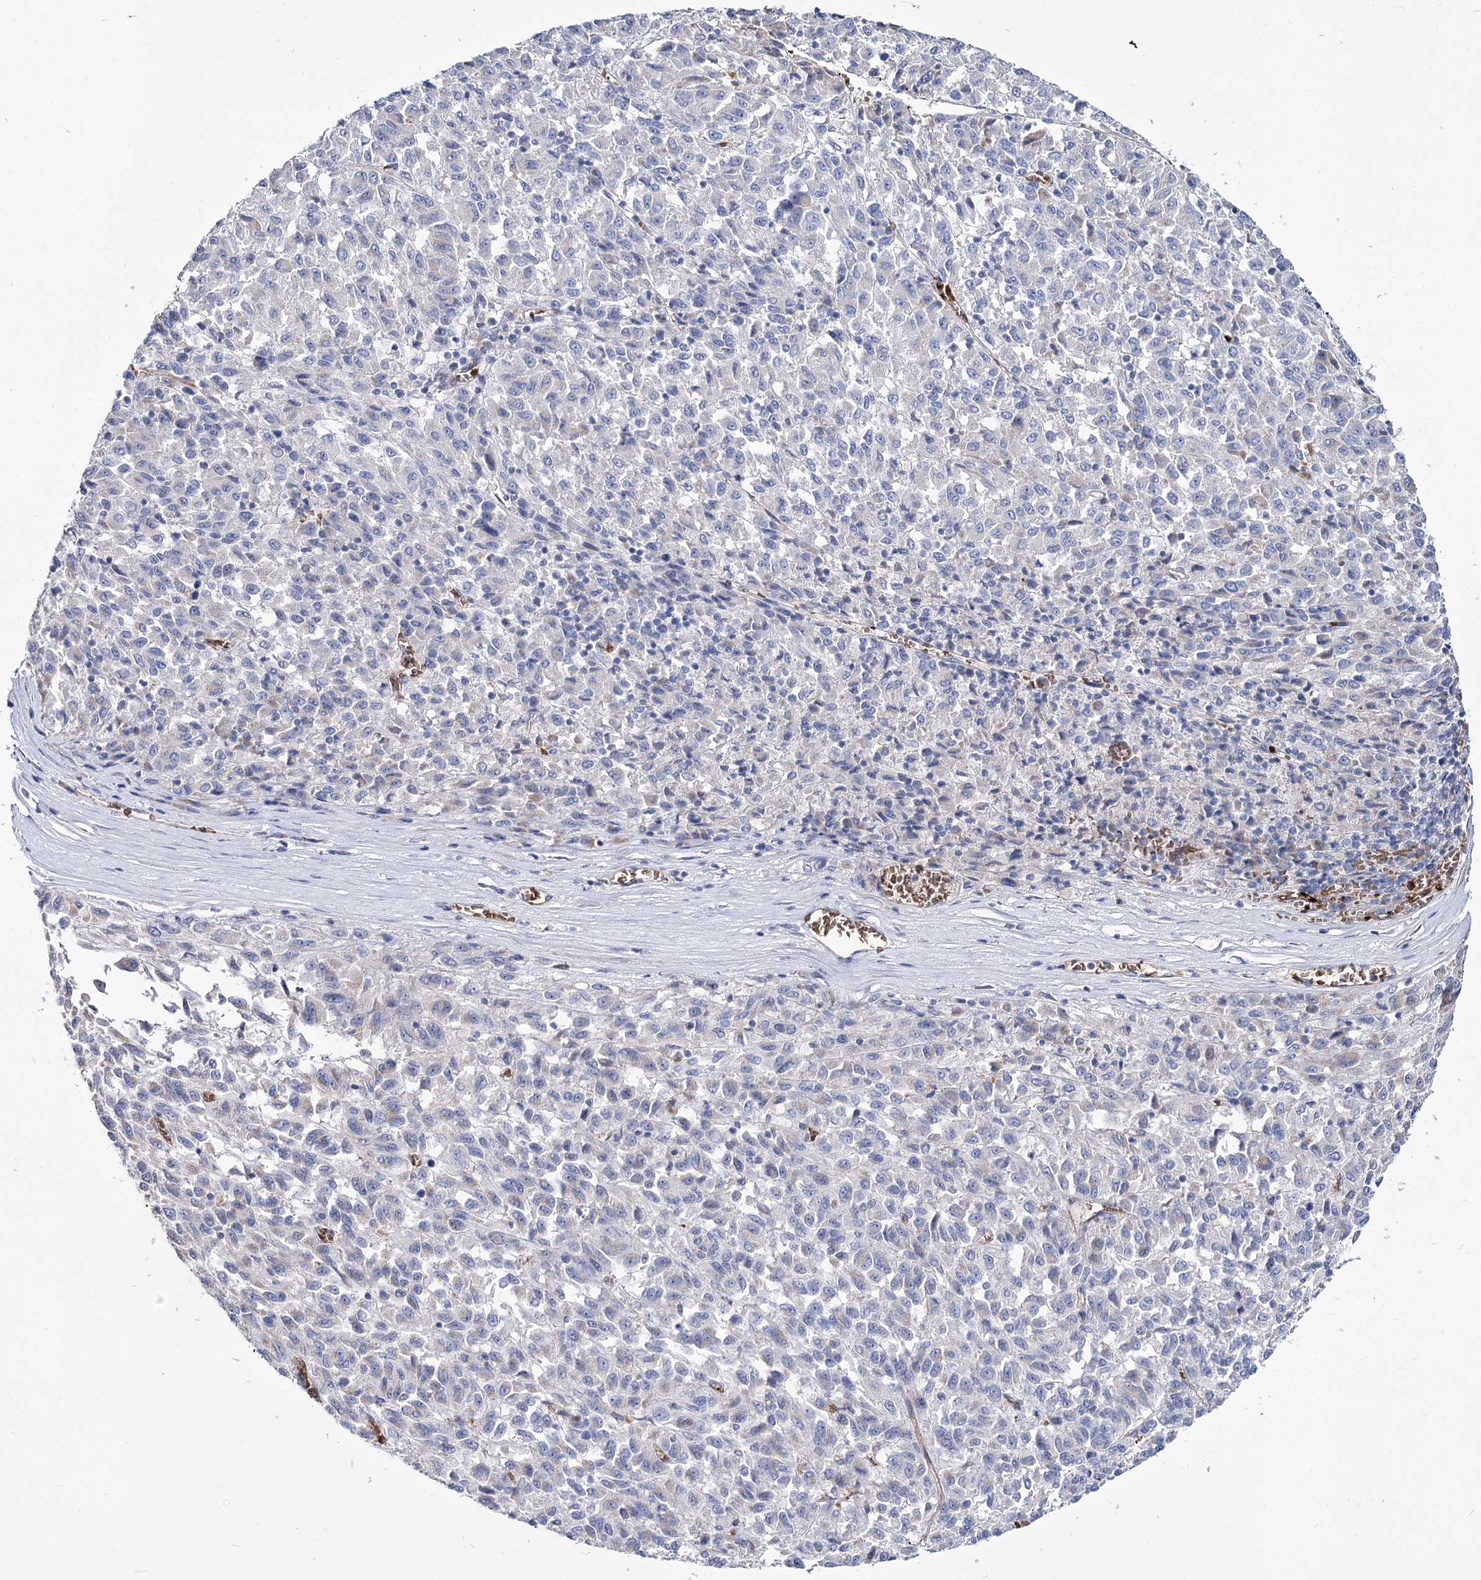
{"staining": {"intensity": "negative", "quantity": "none", "location": "none"}, "tissue": "melanoma", "cell_type": "Tumor cells", "image_type": "cancer", "snomed": [{"axis": "morphology", "description": "Malignant melanoma, Metastatic site"}, {"axis": "topography", "description": "Lung"}], "caption": "A histopathology image of human malignant melanoma (metastatic site) is negative for staining in tumor cells. (Brightfield microscopy of DAB (3,3'-diaminobenzidine) IHC at high magnification).", "gene": "GBF1", "patient": {"sex": "male", "age": 64}}